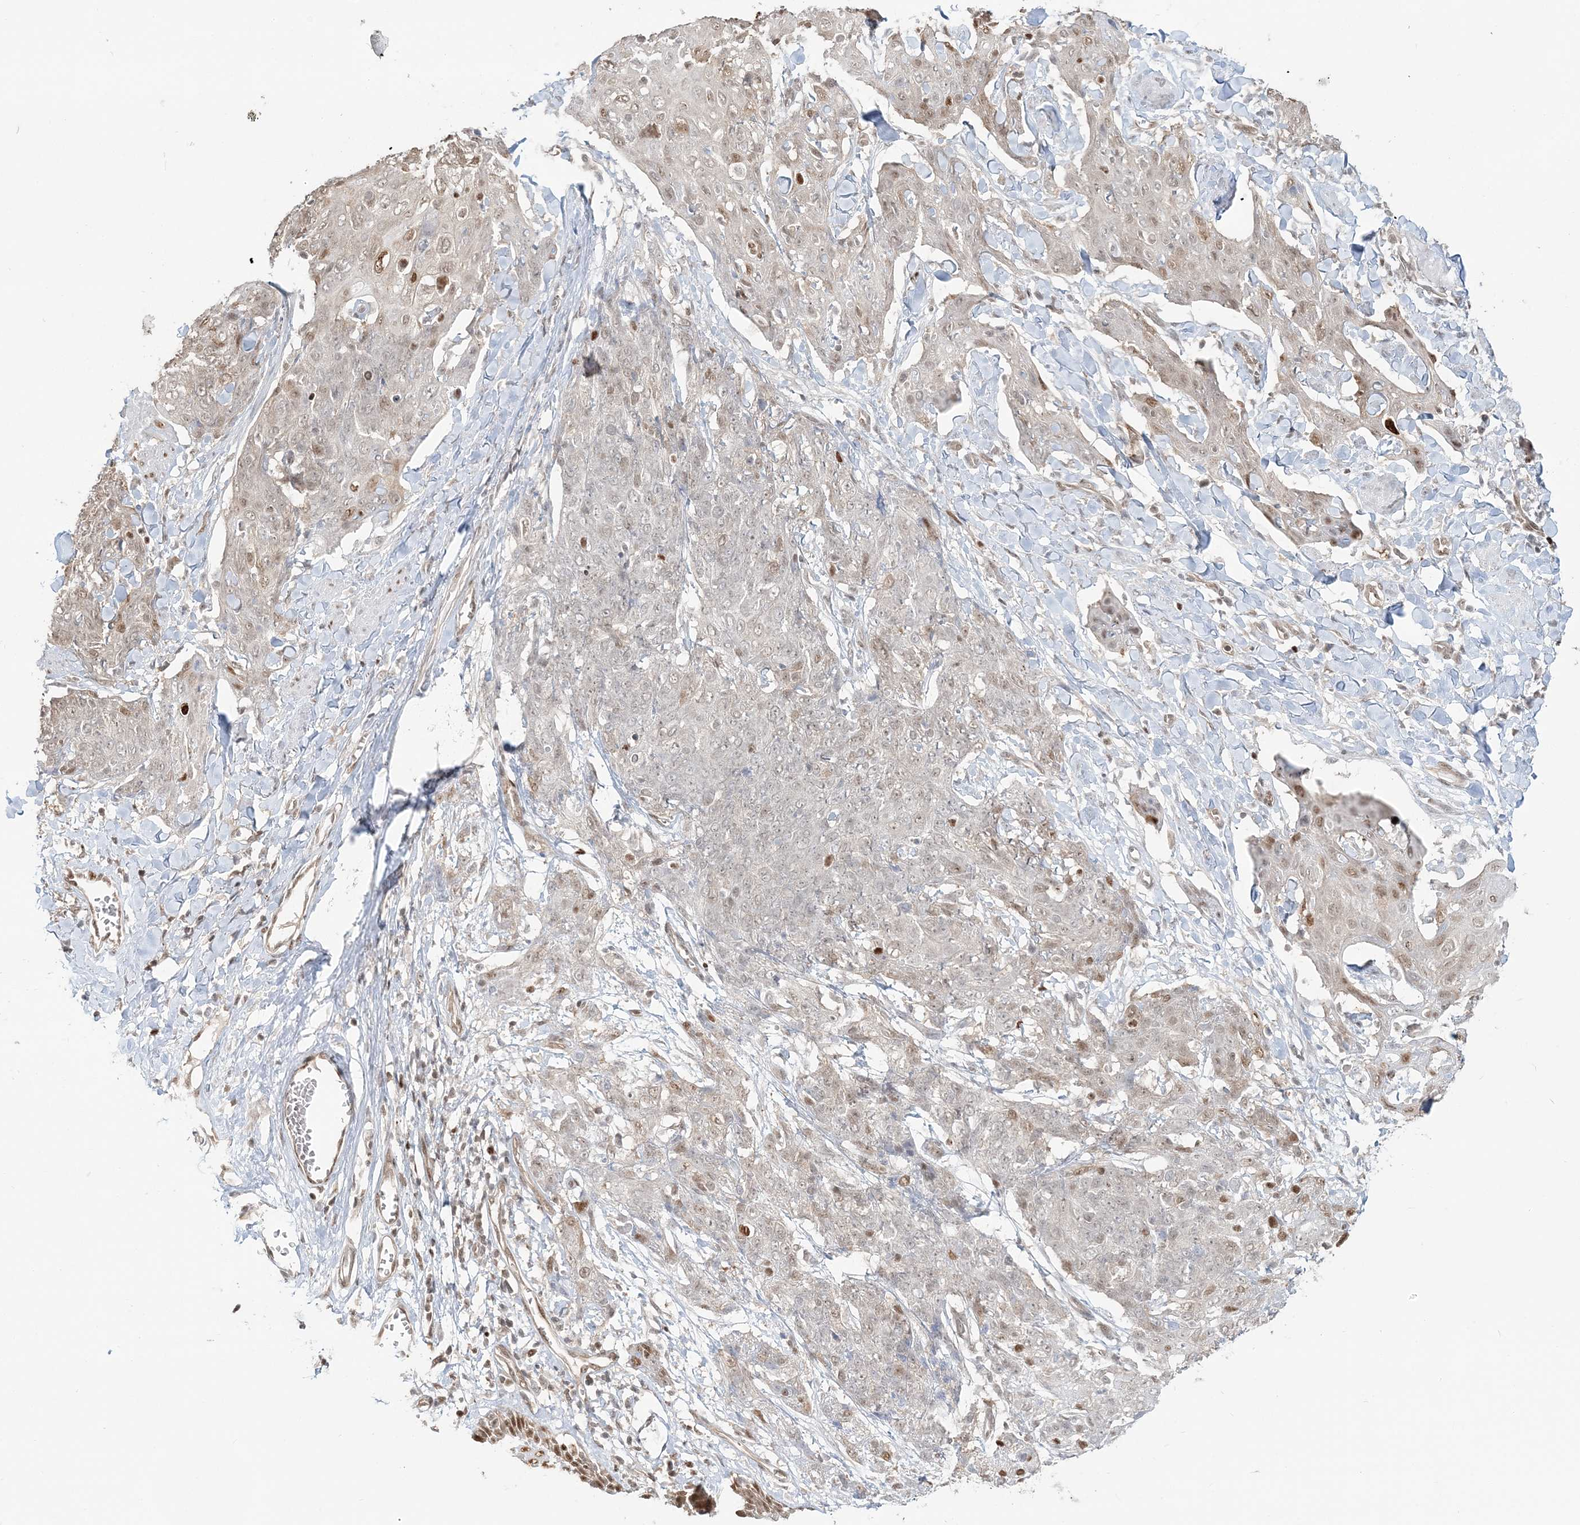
{"staining": {"intensity": "moderate", "quantity": "<25%", "location": "nuclear"}, "tissue": "skin cancer", "cell_type": "Tumor cells", "image_type": "cancer", "snomed": [{"axis": "morphology", "description": "Squamous cell carcinoma, NOS"}, {"axis": "topography", "description": "Skin"}, {"axis": "topography", "description": "Vulva"}], "caption": "Immunohistochemistry image of neoplastic tissue: skin squamous cell carcinoma stained using IHC shows low levels of moderate protein expression localized specifically in the nuclear of tumor cells, appearing as a nuclear brown color.", "gene": "SUMO2", "patient": {"sex": "female", "age": 85}}